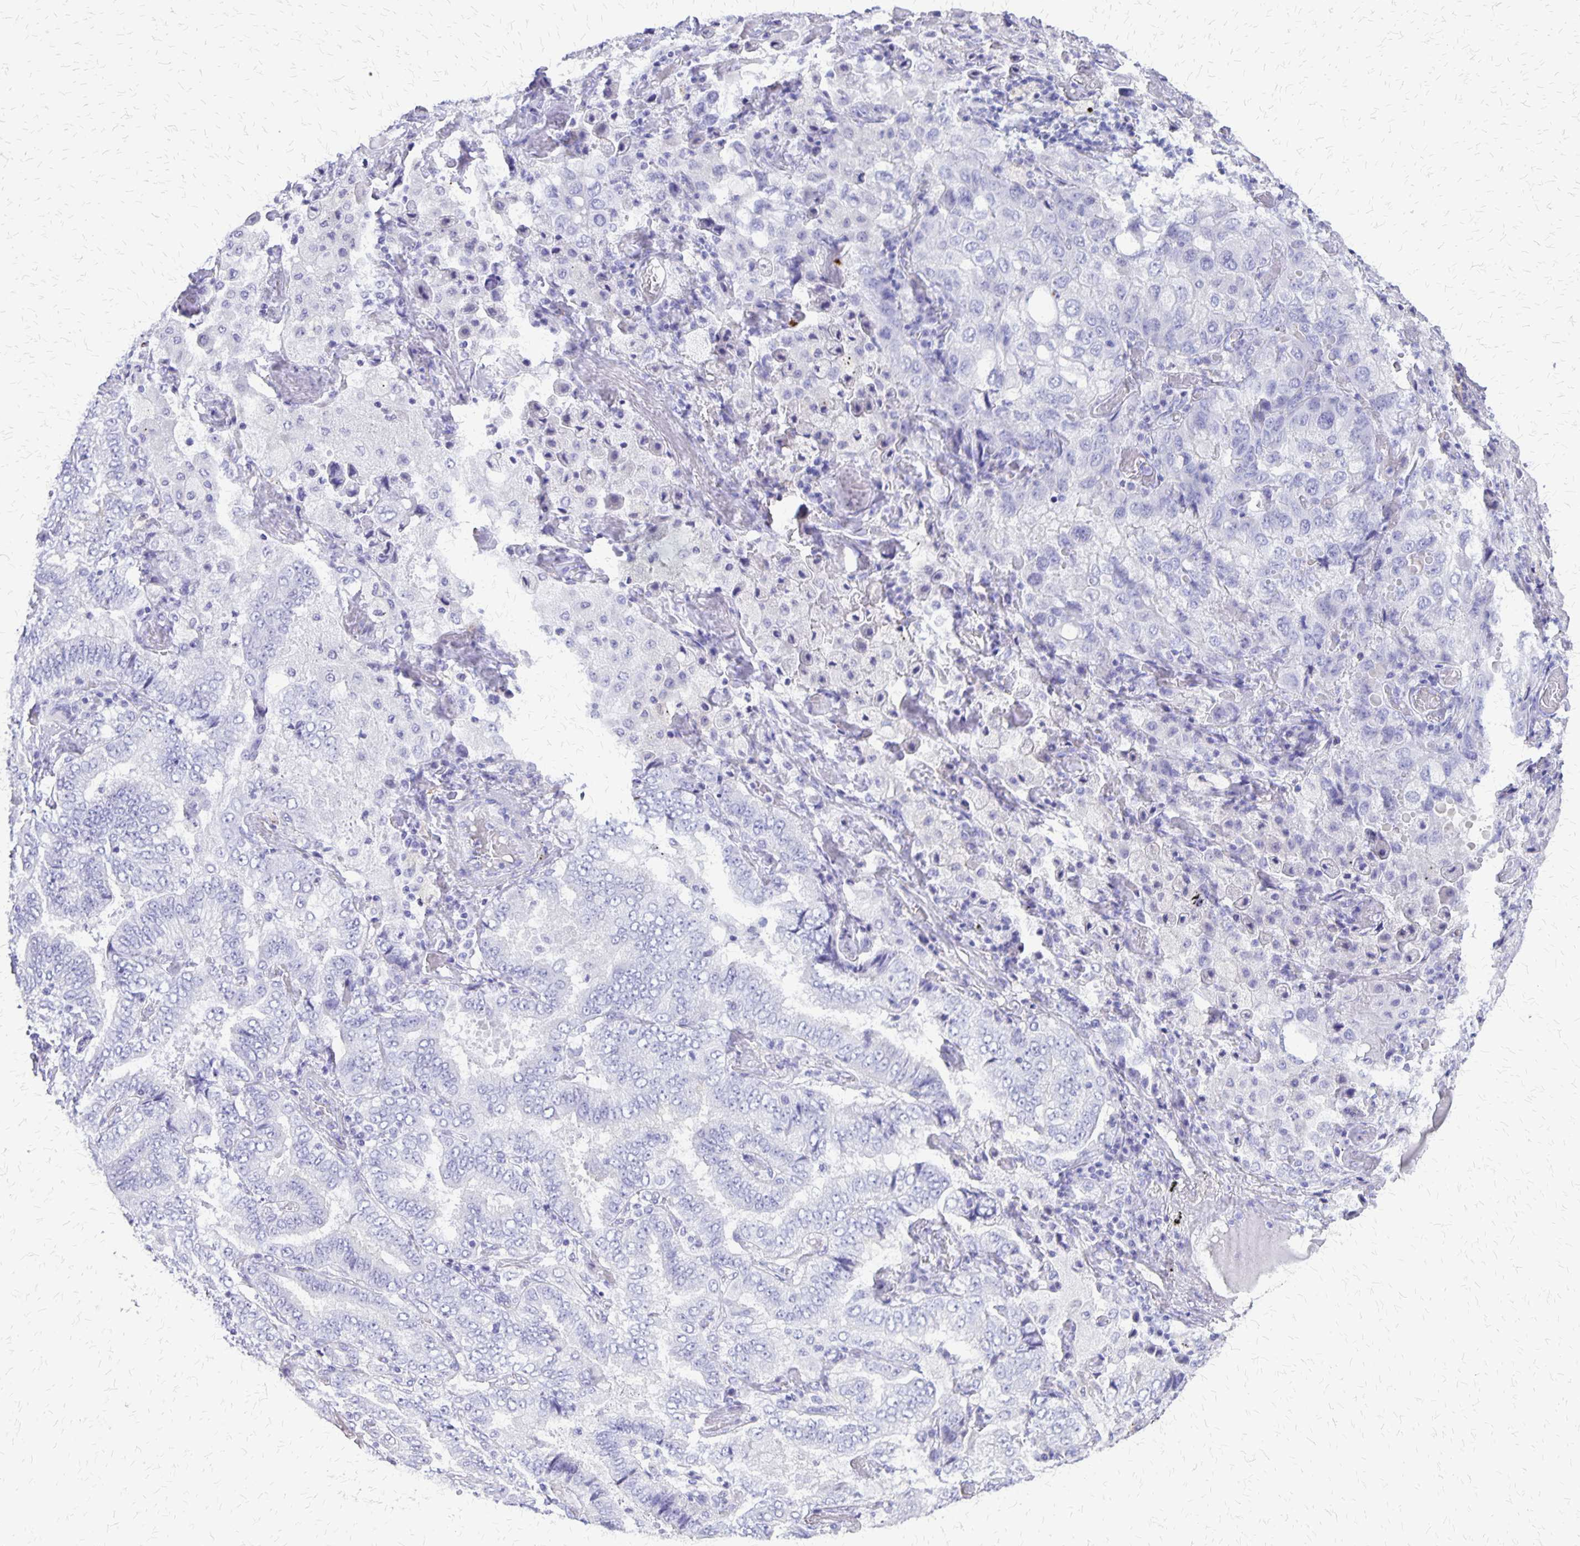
{"staining": {"intensity": "negative", "quantity": "none", "location": "none"}, "tissue": "lung cancer", "cell_type": "Tumor cells", "image_type": "cancer", "snomed": [{"axis": "morphology", "description": "Aneuploidy"}, {"axis": "morphology", "description": "Adenocarcinoma, NOS"}, {"axis": "morphology", "description": "Adenocarcinoma, metastatic, NOS"}, {"axis": "topography", "description": "Lymph node"}, {"axis": "topography", "description": "Lung"}], "caption": "Immunohistochemistry (IHC) photomicrograph of neoplastic tissue: human lung cancer (adenocarcinoma) stained with DAB (3,3'-diaminobenzidine) demonstrates no significant protein positivity in tumor cells.", "gene": "SLC13A2", "patient": {"sex": "female", "age": 48}}